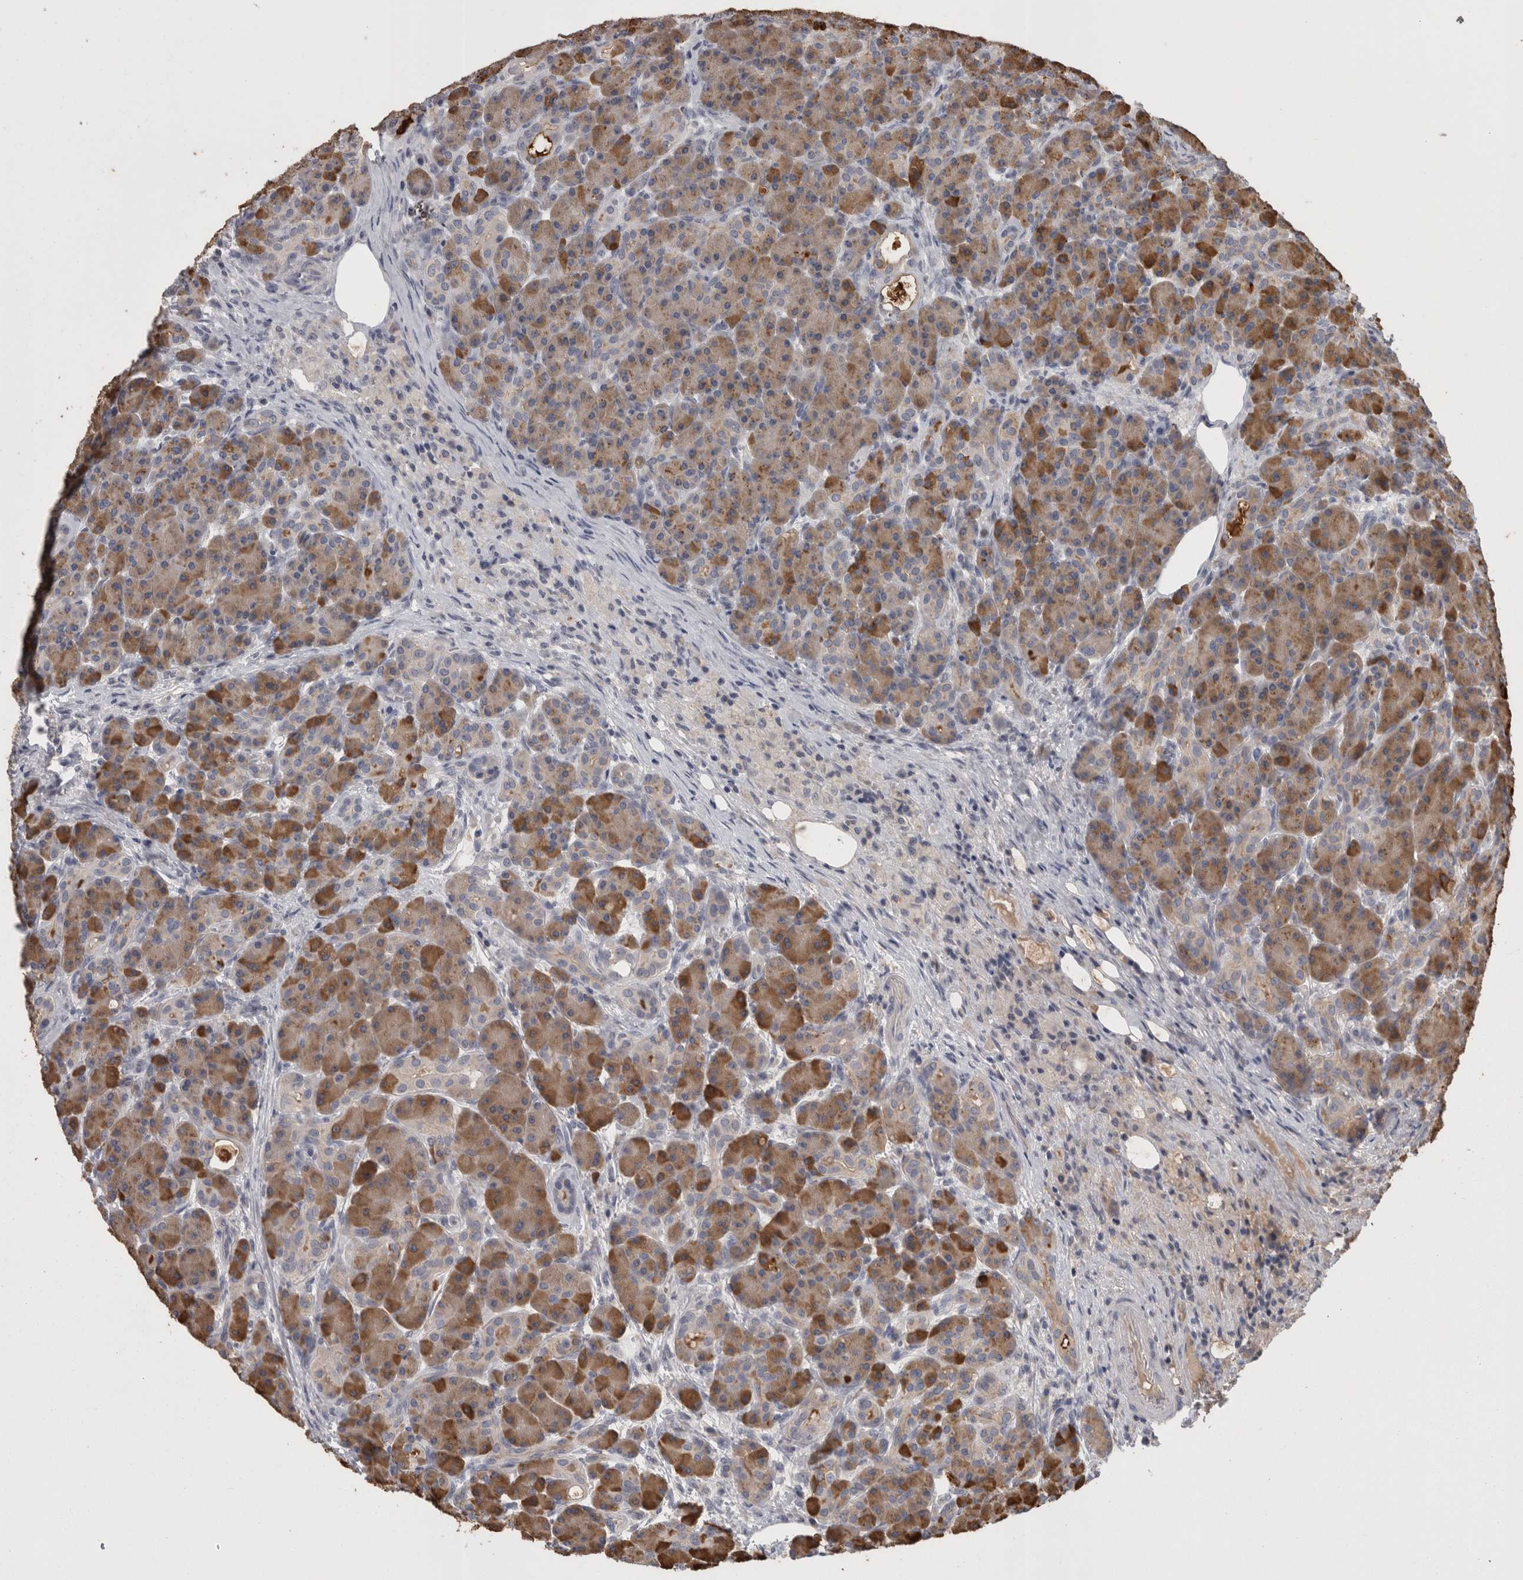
{"staining": {"intensity": "moderate", "quantity": "25%-75%", "location": "cytoplasmic/membranous"}, "tissue": "pancreas", "cell_type": "Exocrine glandular cells", "image_type": "normal", "snomed": [{"axis": "morphology", "description": "Normal tissue, NOS"}, {"axis": "topography", "description": "Pancreas"}], "caption": "Exocrine glandular cells display moderate cytoplasmic/membranous positivity in approximately 25%-75% of cells in normal pancreas.", "gene": "PON3", "patient": {"sex": "male", "age": 63}}